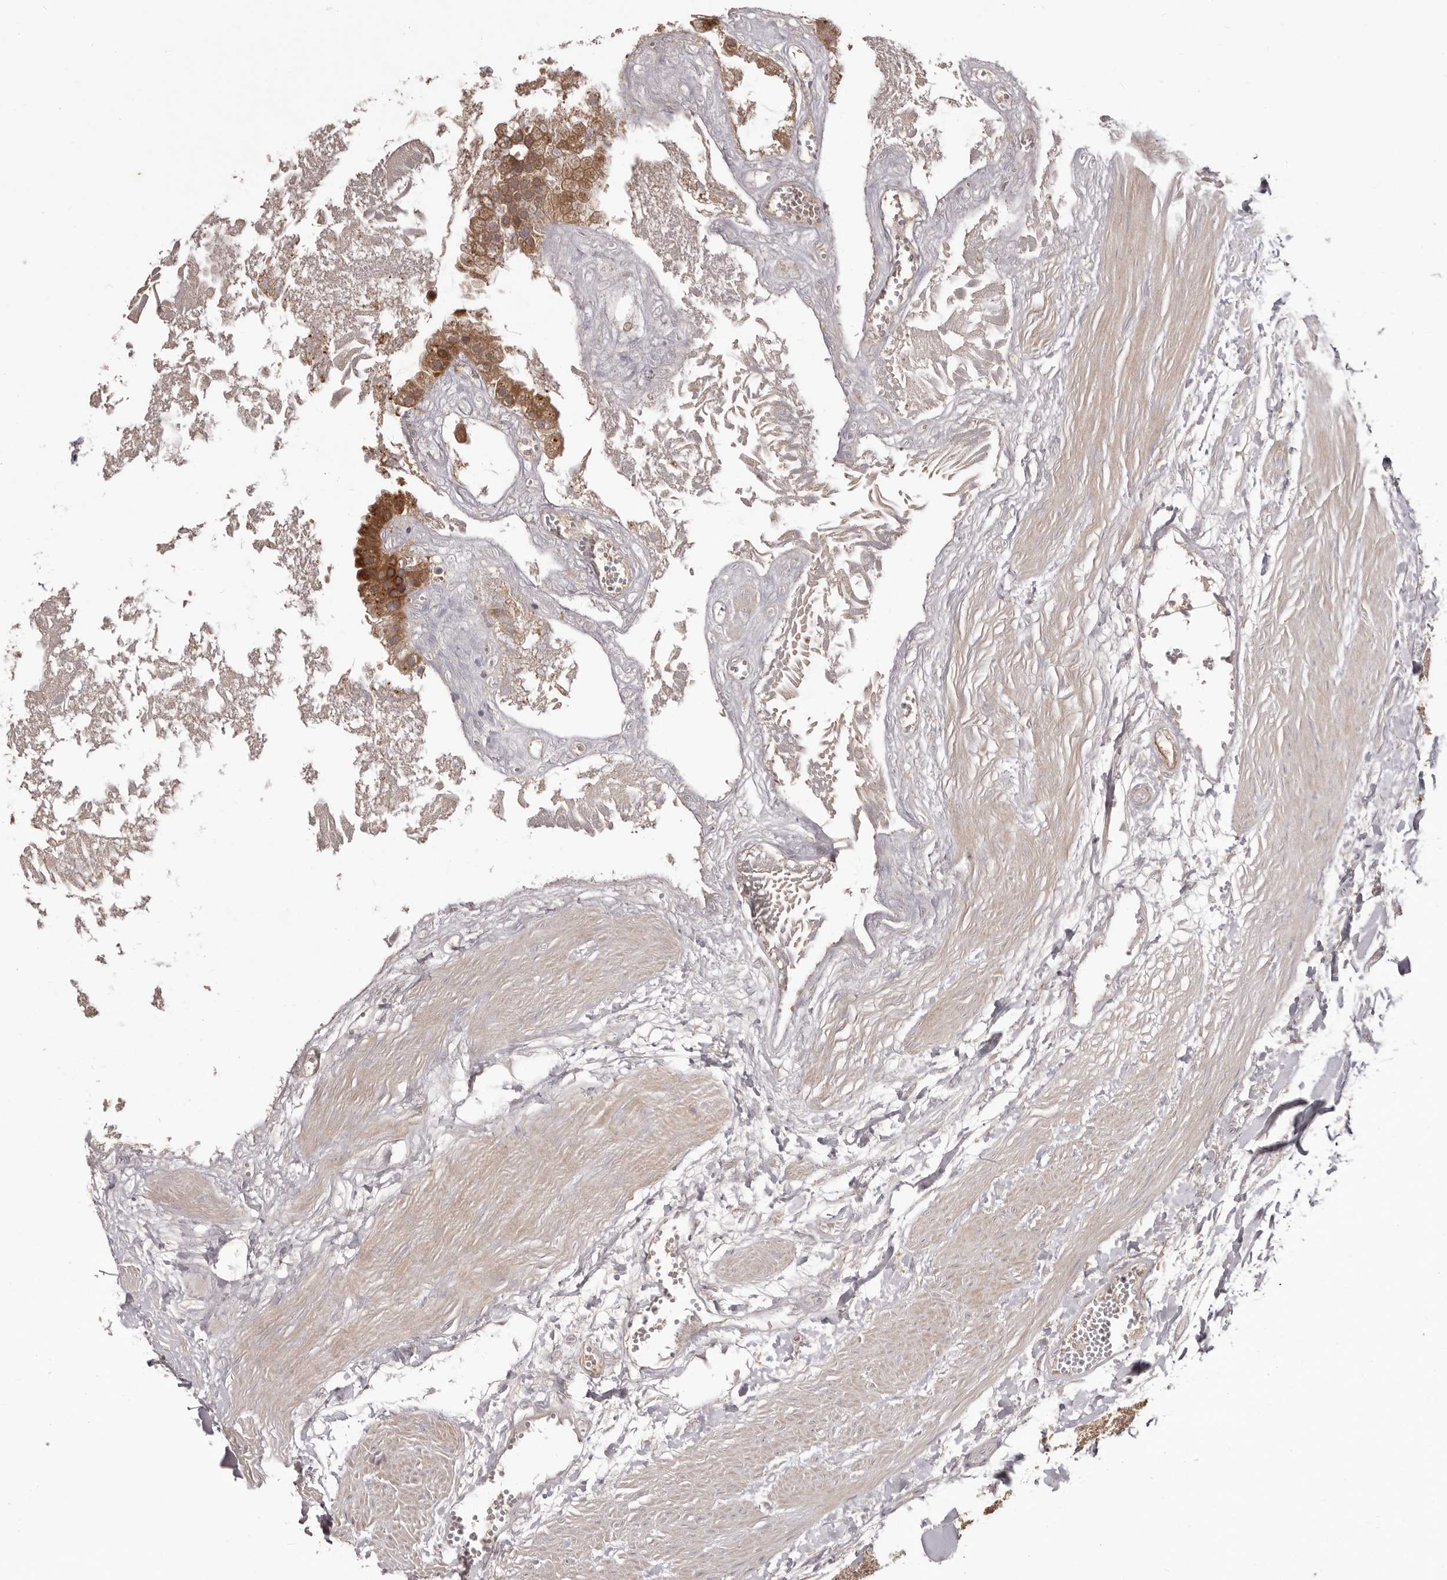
{"staining": {"intensity": "strong", "quantity": ">75%", "location": "cytoplasmic/membranous"}, "tissue": "gallbladder", "cell_type": "Glandular cells", "image_type": "normal", "snomed": [{"axis": "morphology", "description": "Normal tissue, NOS"}, {"axis": "topography", "description": "Gallbladder"}], "caption": "Immunohistochemical staining of normal gallbladder shows high levels of strong cytoplasmic/membranous staining in approximately >75% of glandular cells. The protein of interest is shown in brown color, while the nuclei are stained blue.", "gene": "RNF187", "patient": {"sex": "male", "age": 55}}